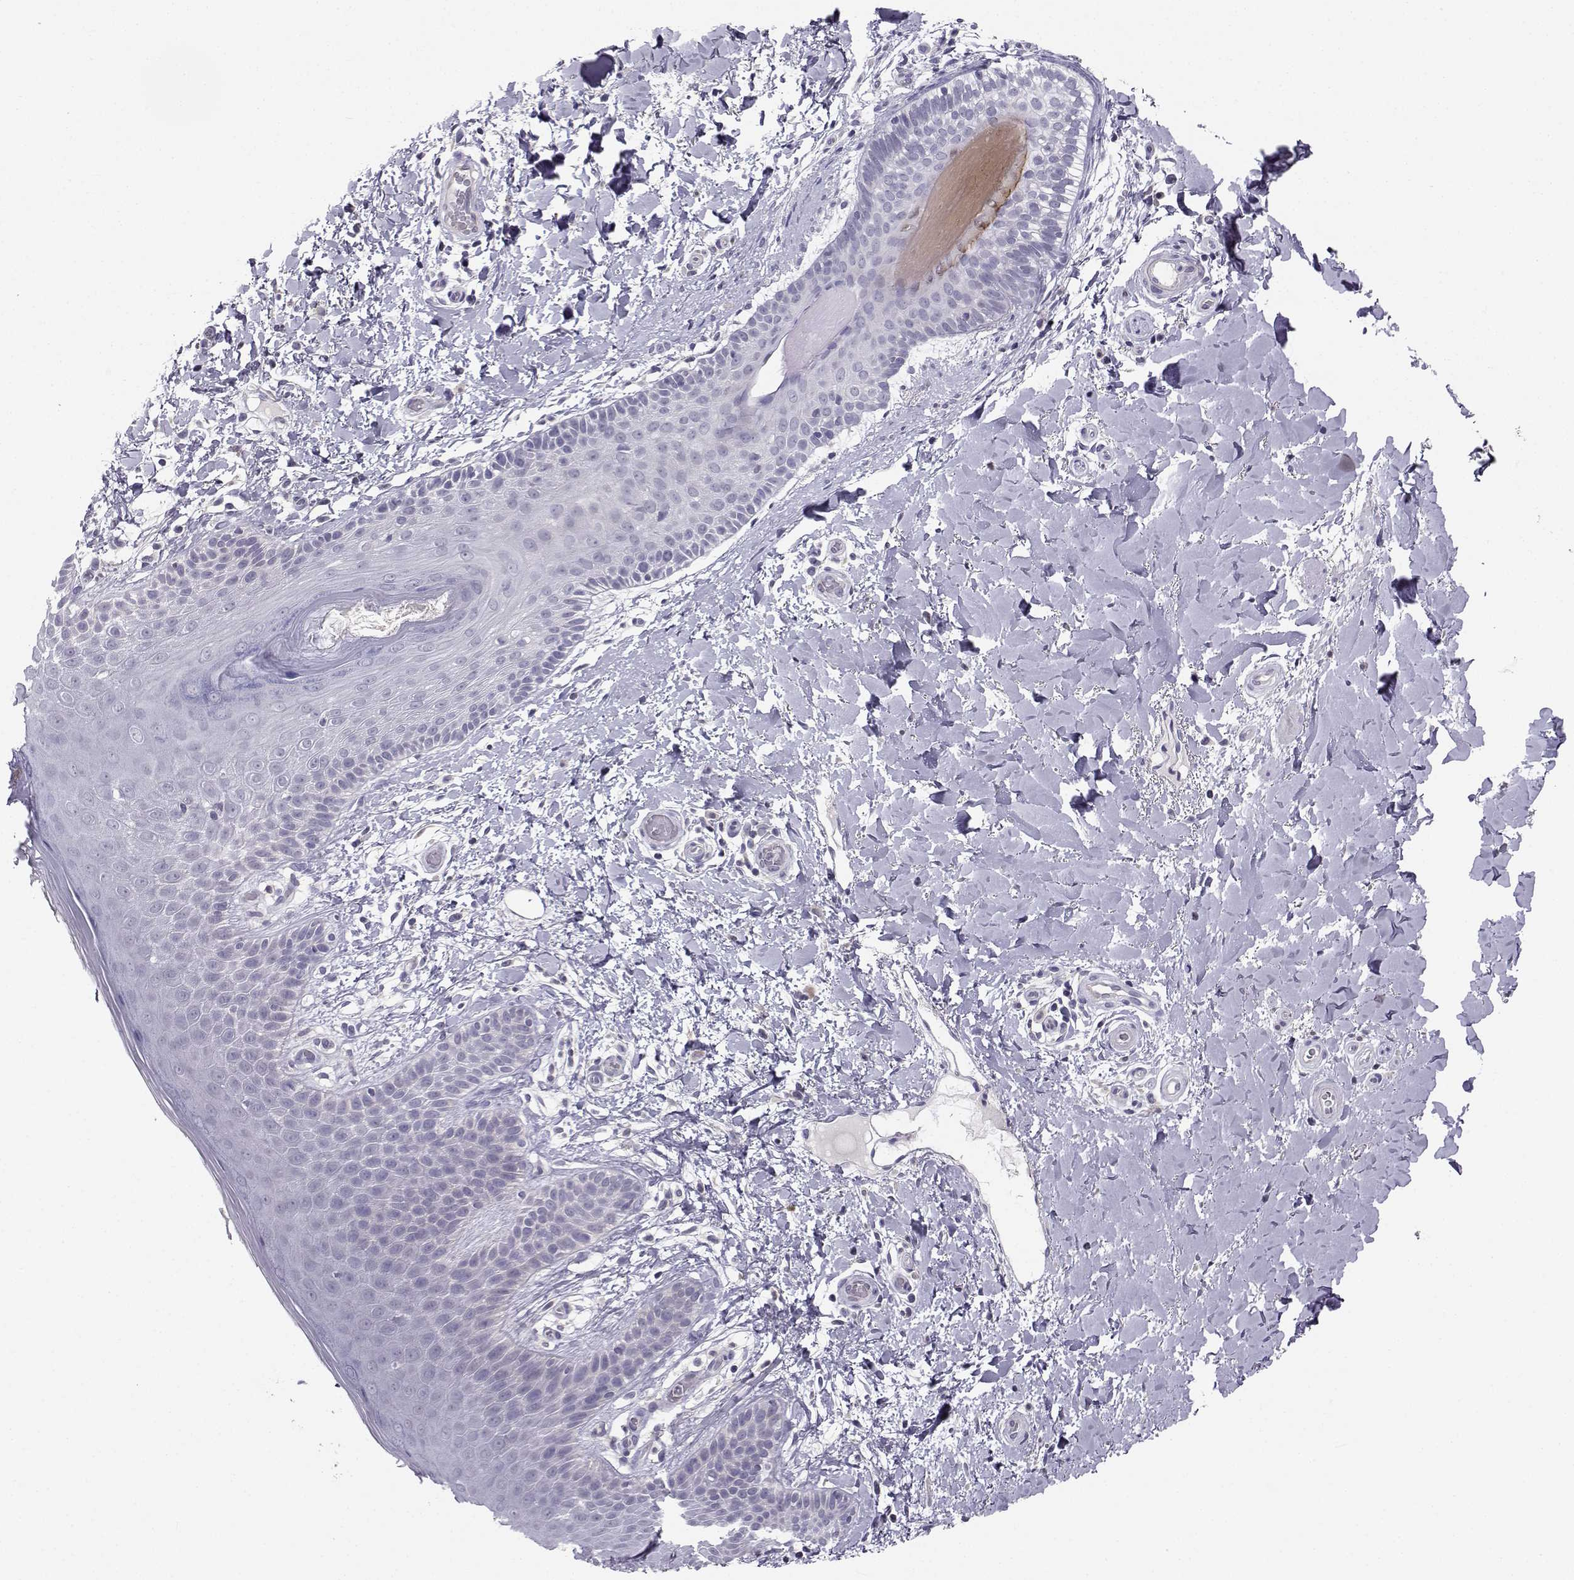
{"staining": {"intensity": "negative", "quantity": "none", "location": "none"}, "tissue": "skin", "cell_type": "Epidermal cells", "image_type": "normal", "snomed": [{"axis": "morphology", "description": "Normal tissue, NOS"}, {"axis": "topography", "description": "Anal"}], "caption": "Epidermal cells show no significant positivity in normal skin.", "gene": "MROH7", "patient": {"sex": "male", "age": 36}}